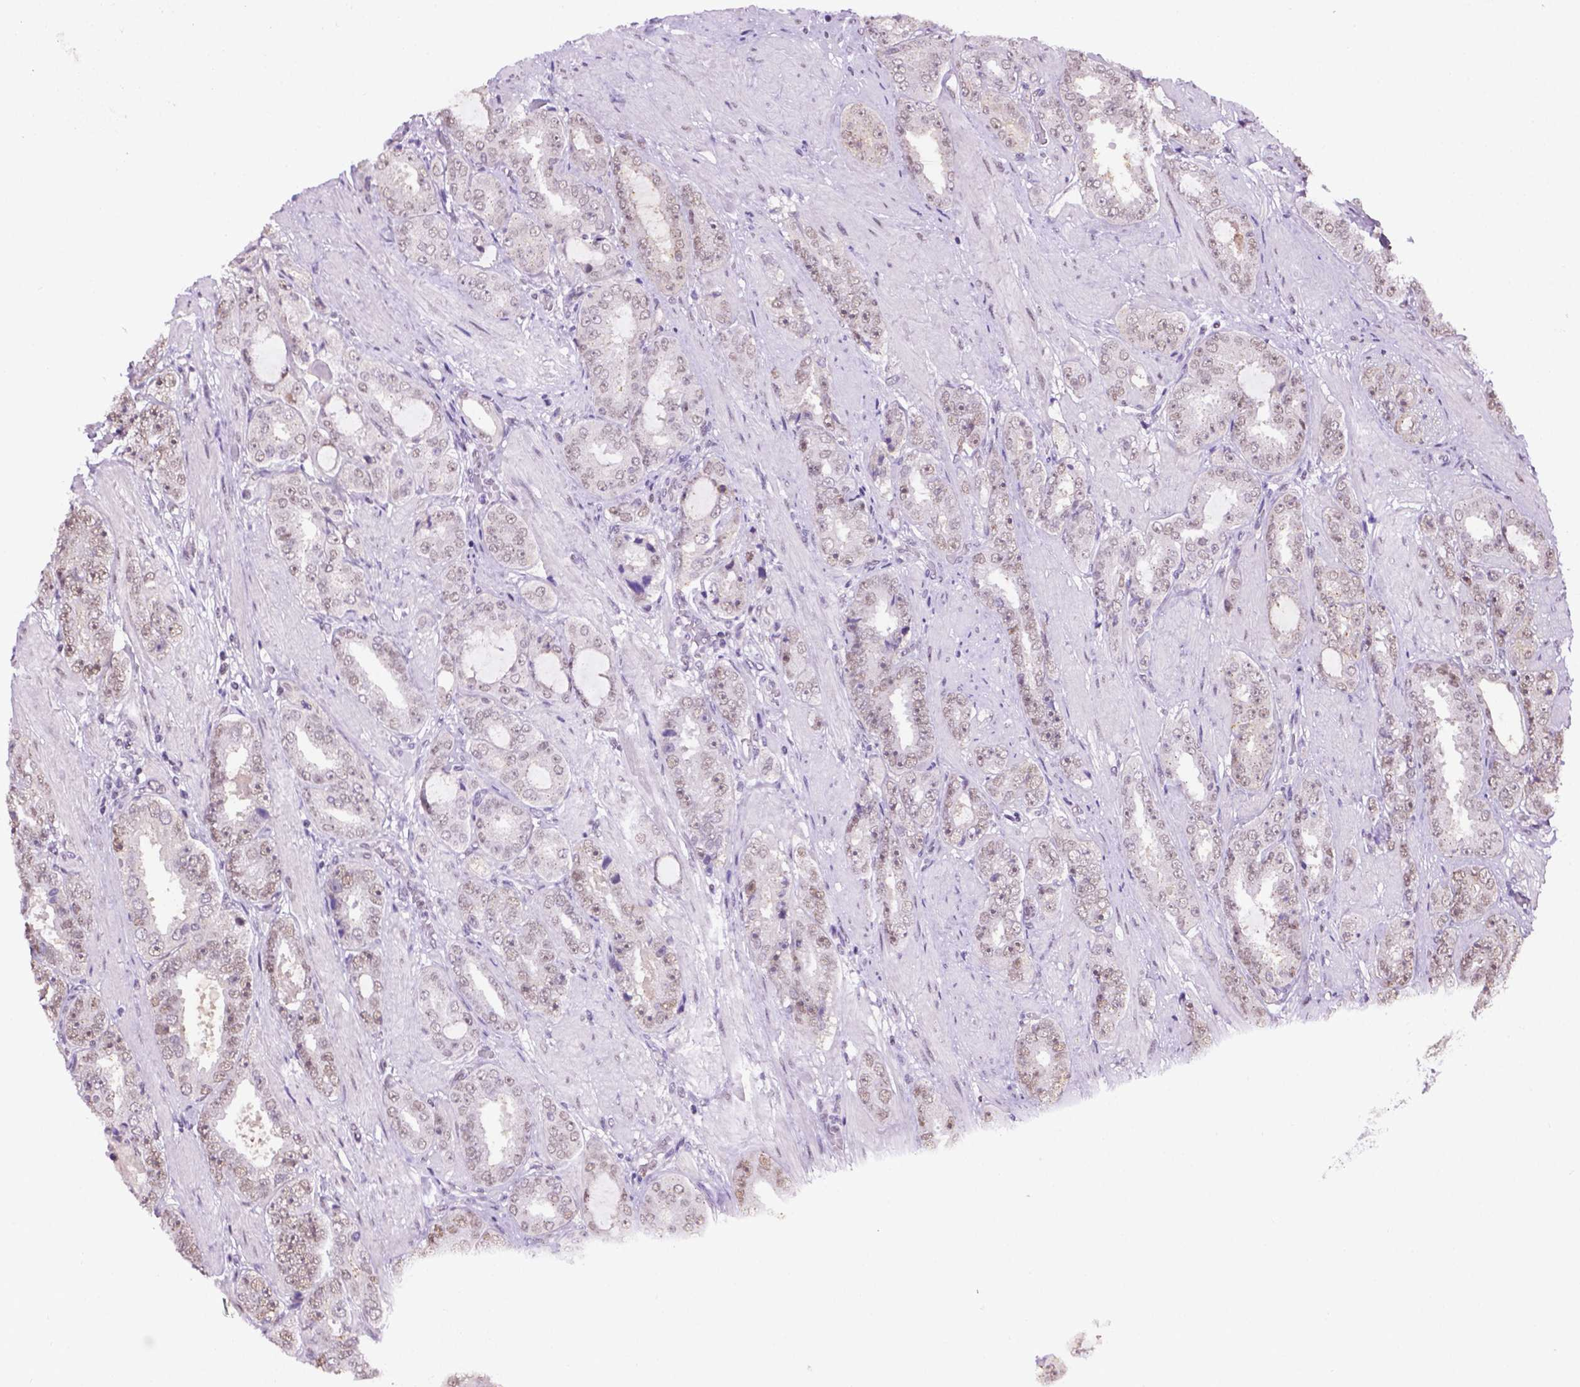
{"staining": {"intensity": "weak", "quantity": ">75%", "location": "nuclear"}, "tissue": "prostate cancer", "cell_type": "Tumor cells", "image_type": "cancer", "snomed": [{"axis": "morphology", "description": "Adenocarcinoma, High grade"}, {"axis": "topography", "description": "Prostate"}], "caption": "Immunohistochemistry (IHC) staining of adenocarcinoma (high-grade) (prostate), which displays low levels of weak nuclear expression in about >75% of tumor cells indicating weak nuclear protein expression. The staining was performed using DAB (3,3'-diaminobenzidine) (brown) for protein detection and nuclei were counterstained in hematoxylin (blue).", "gene": "ABI2", "patient": {"sex": "male", "age": 63}}